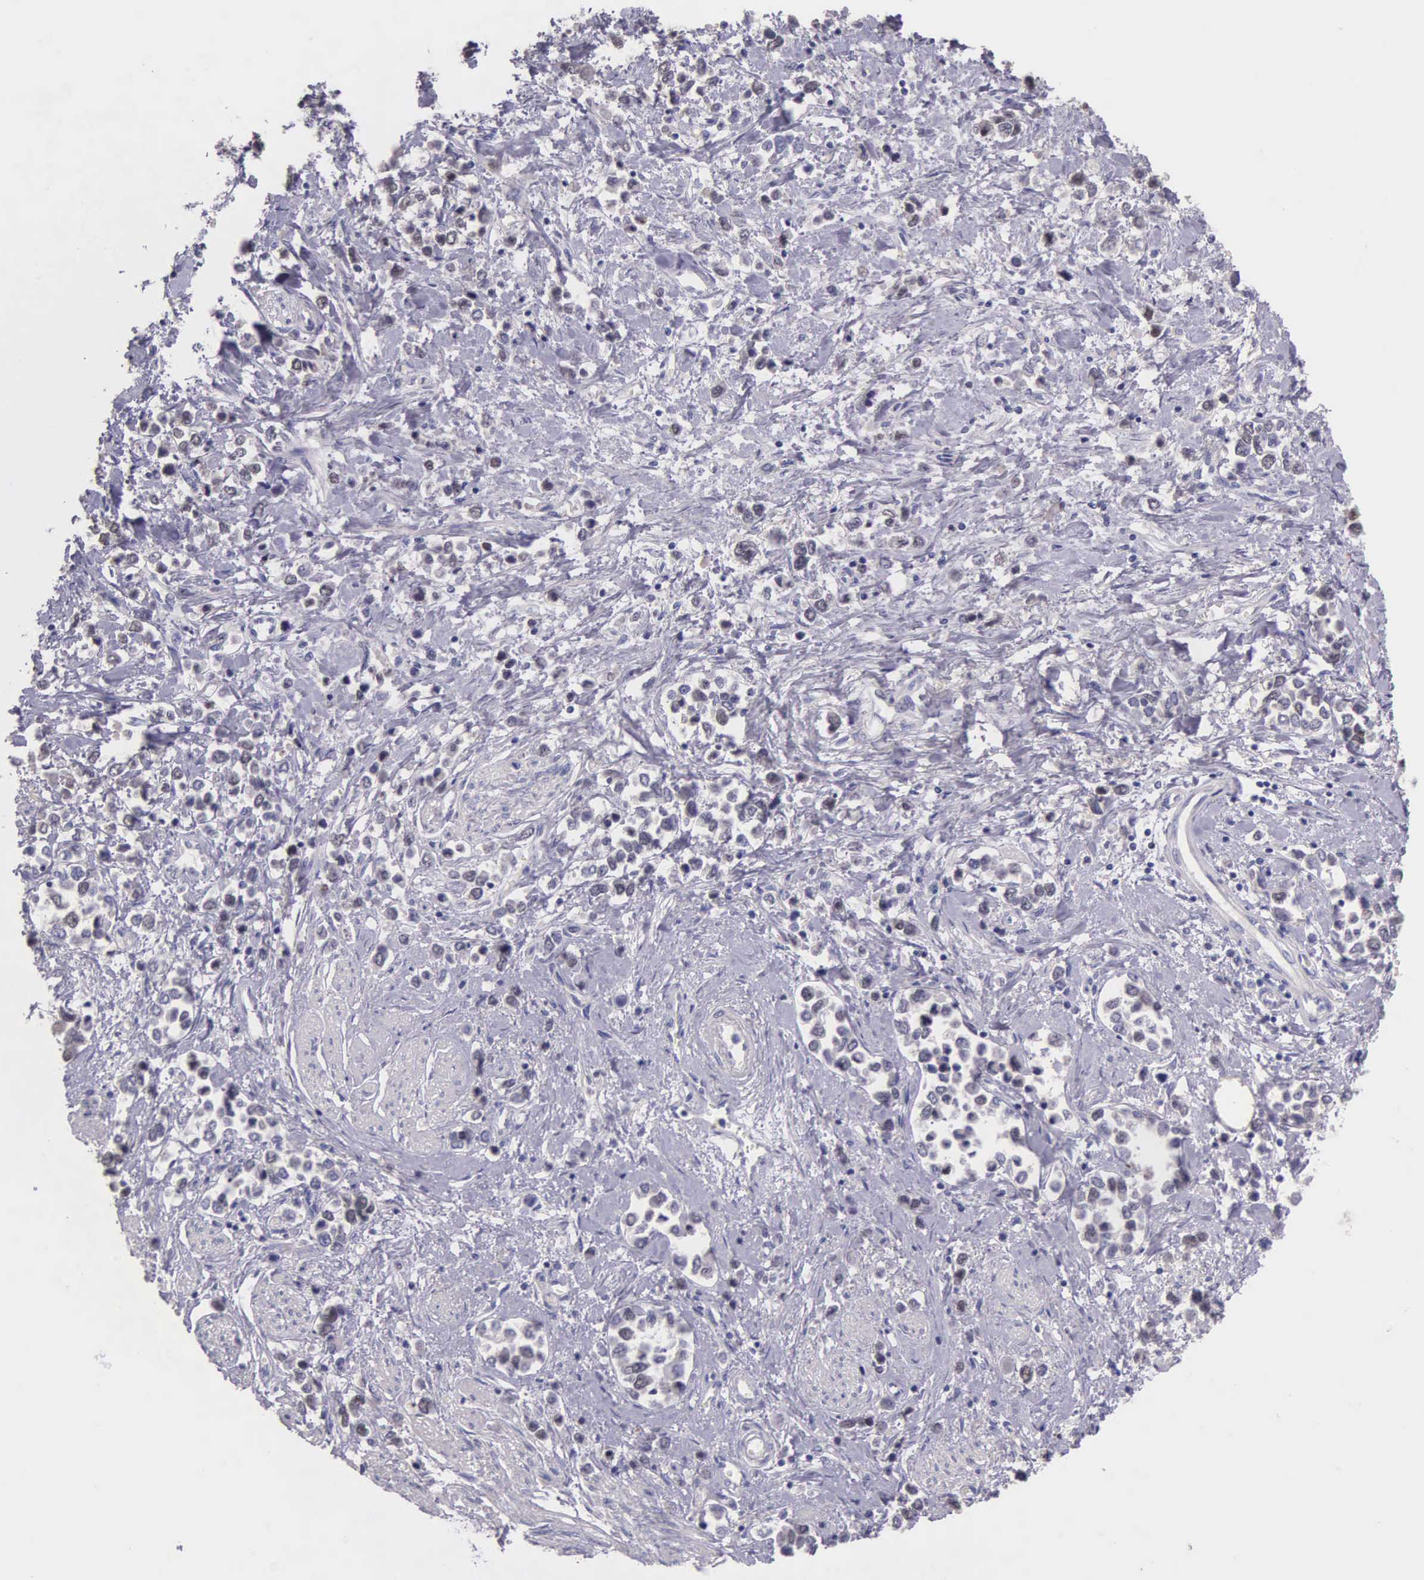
{"staining": {"intensity": "weak", "quantity": "<25%", "location": "nuclear"}, "tissue": "stomach cancer", "cell_type": "Tumor cells", "image_type": "cancer", "snomed": [{"axis": "morphology", "description": "Adenocarcinoma, NOS"}, {"axis": "topography", "description": "Stomach, upper"}], "caption": "This is an immunohistochemistry micrograph of human stomach adenocarcinoma. There is no expression in tumor cells.", "gene": "MCM5", "patient": {"sex": "male", "age": 76}}